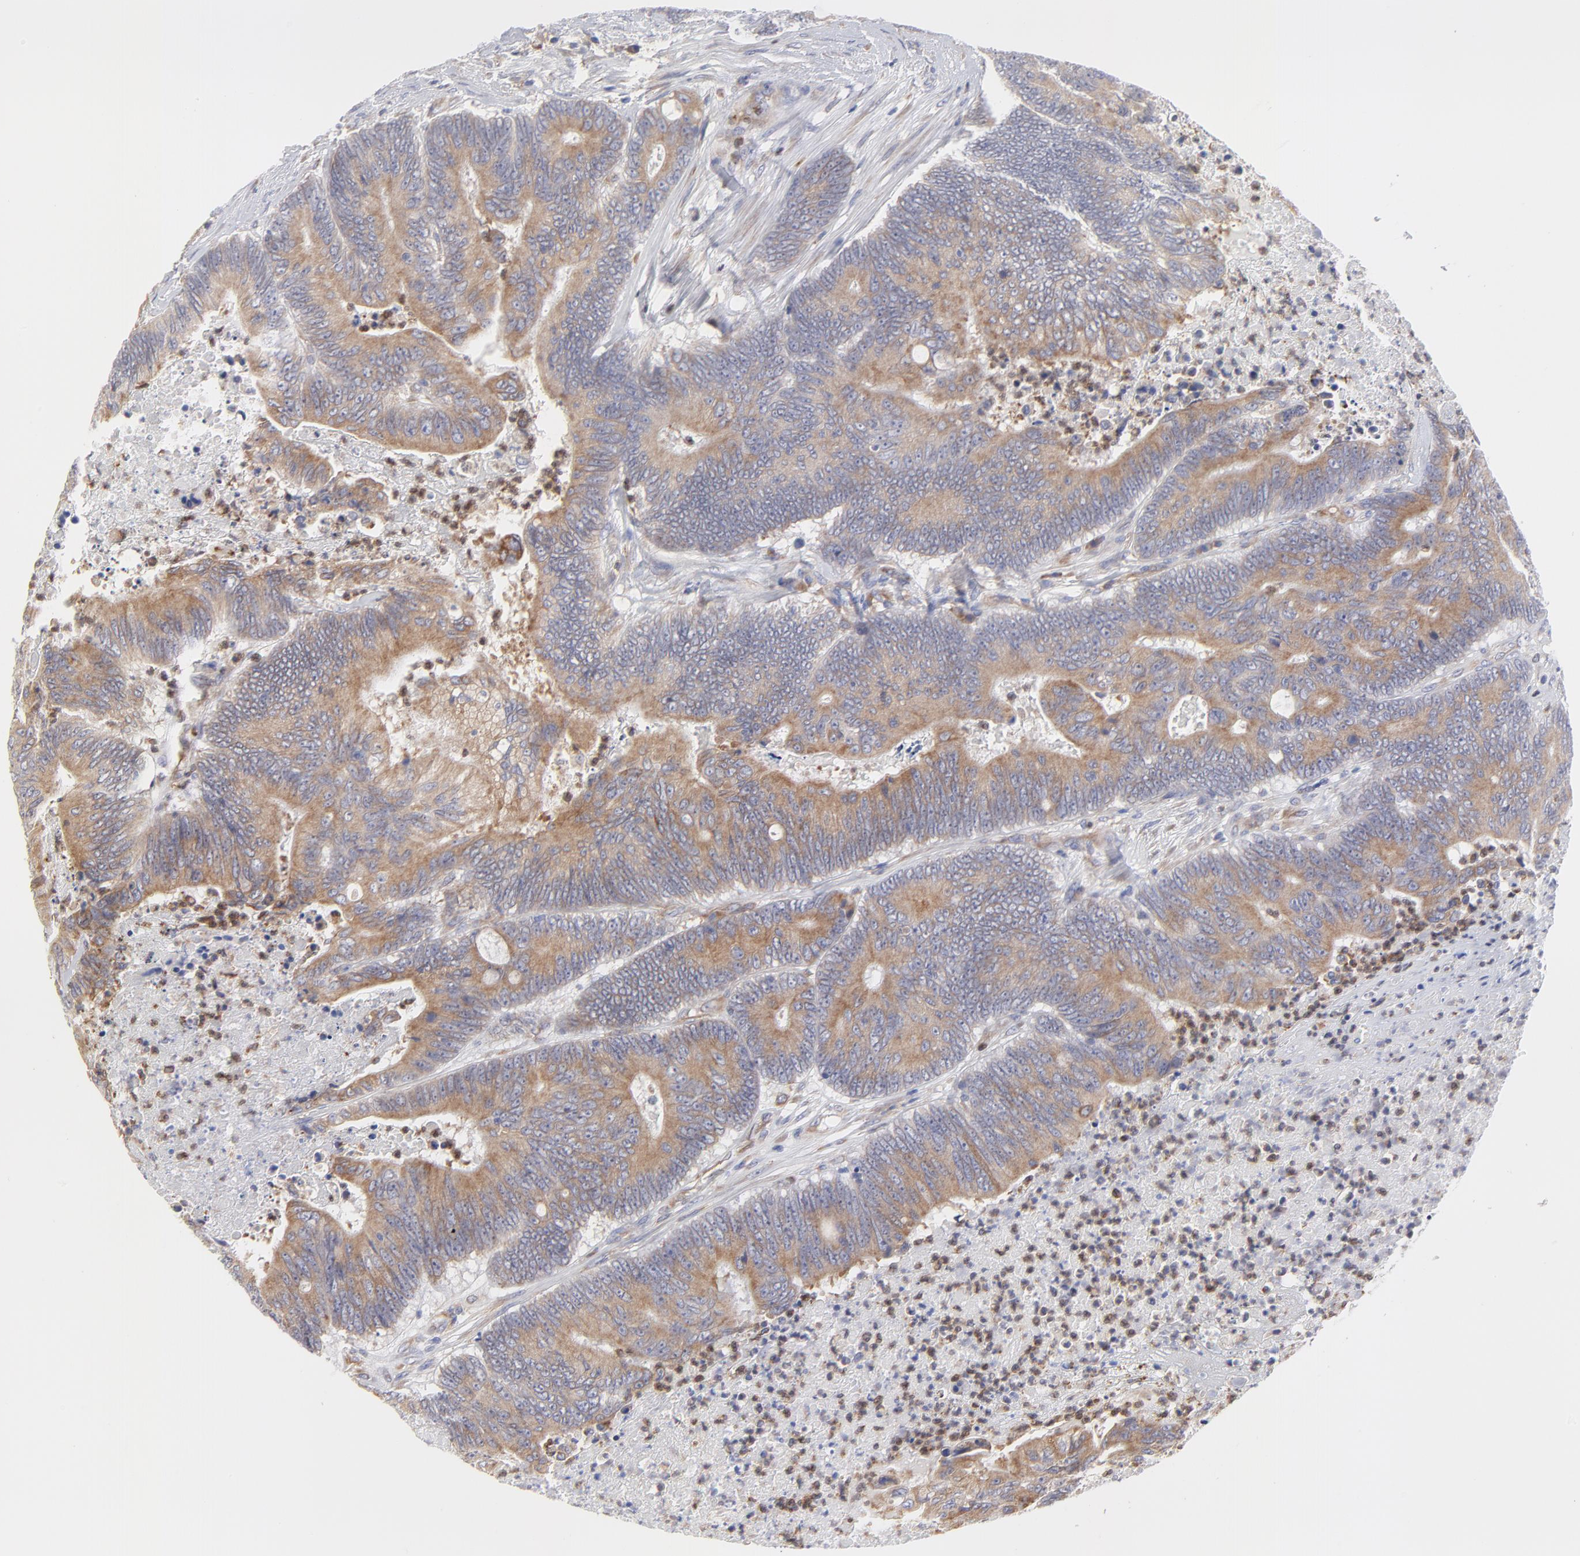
{"staining": {"intensity": "moderate", "quantity": ">75%", "location": "cytoplasmic/membranous"}, "tissue": "colorectal cancer", "cell_type": "Tumor cells", "image_type": "cancer", "snomed": [{"axis": "morphology", "description": "Adenocarcinoma, NOS"}, {"axis": "topography", "description": "Colon"}], "caption": "Protein expression analysis of colorectal cancer (adenocarcinoma) reveals moderate cytoplasmic/membranous staining in about >75% of tumor cells. (Brightfield microscopy of DAB IHC at high magnification).", "gene": "MOSPD2", "patient": {"sex": "male", "age": 65}}